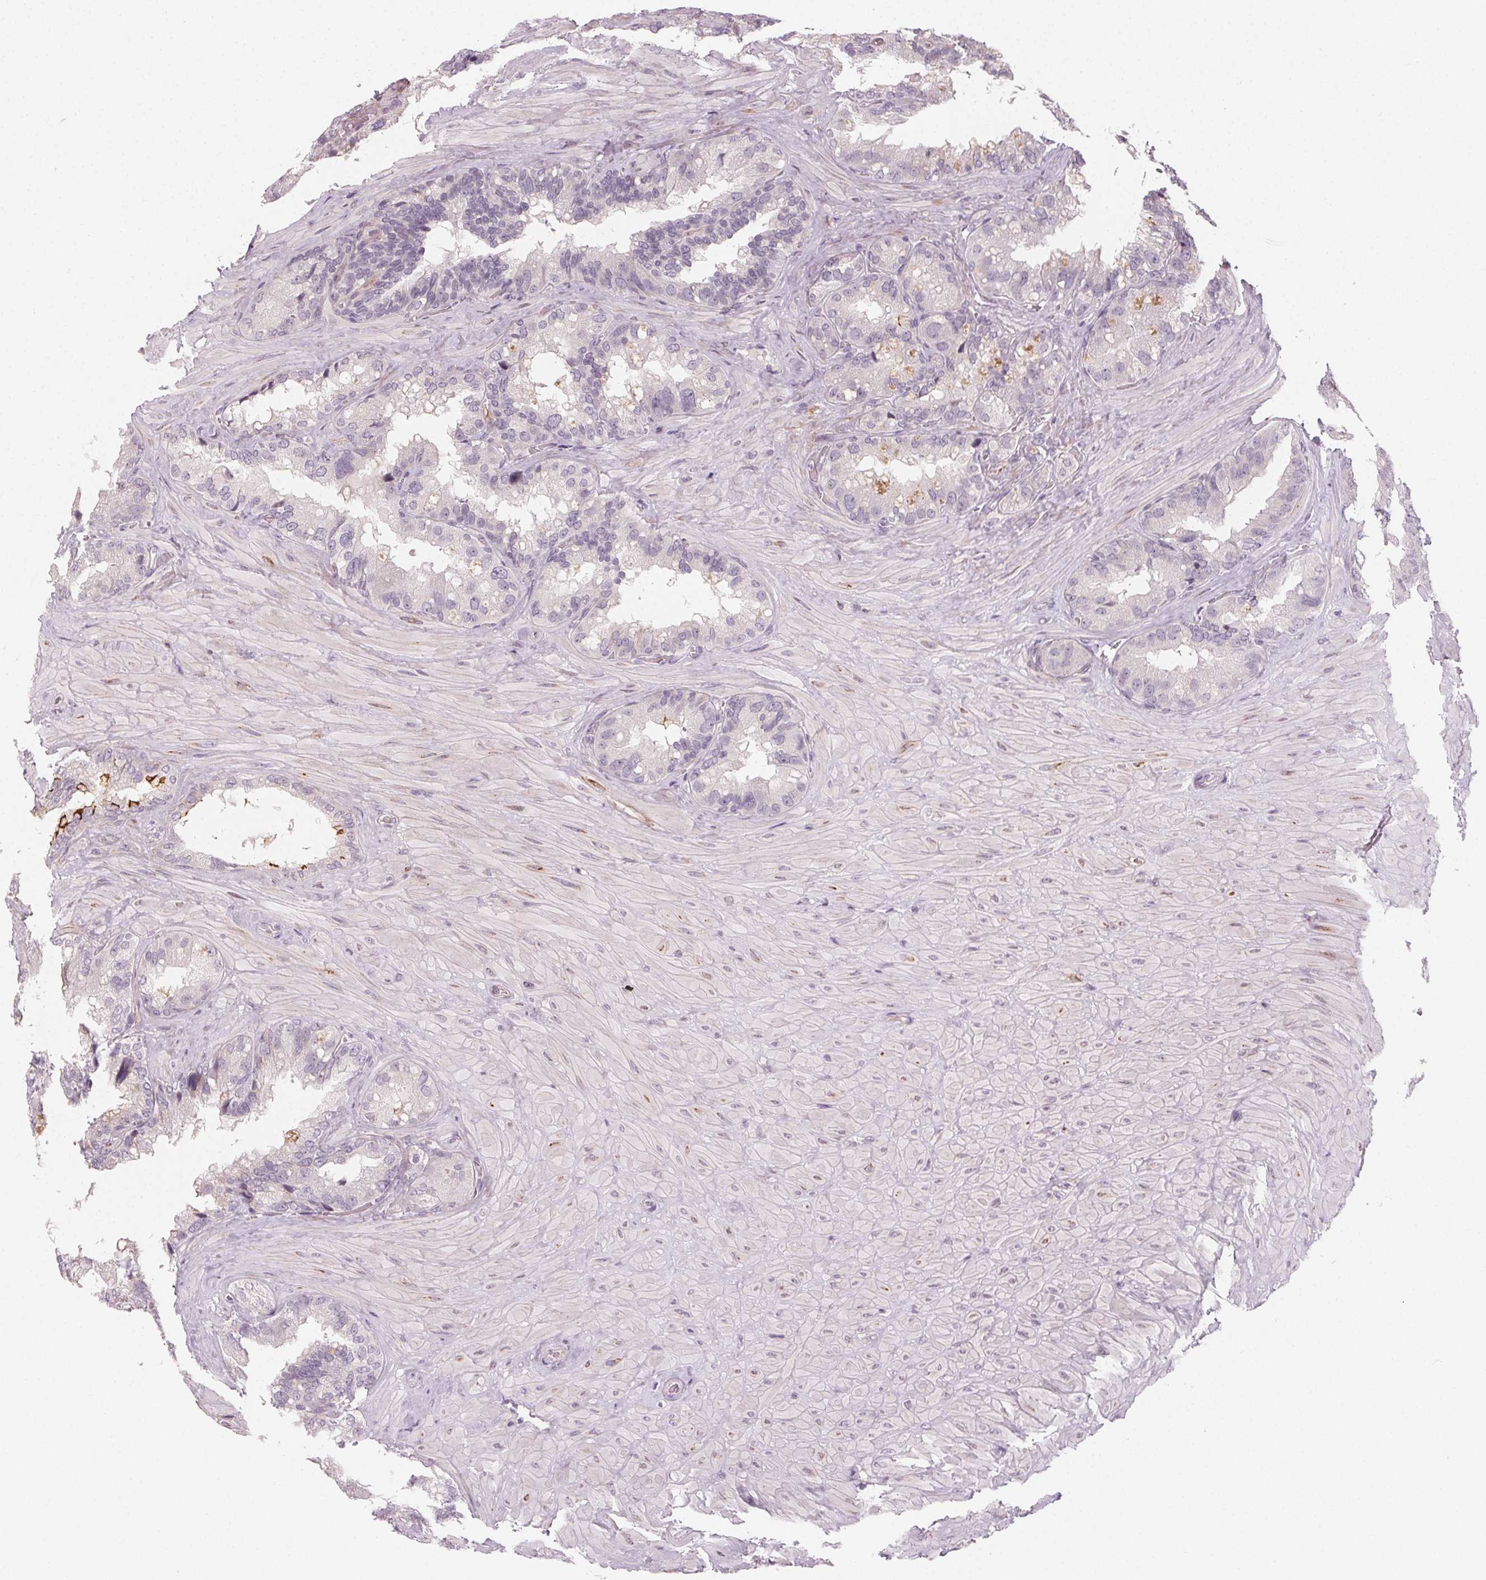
{"staining": {"intensity": "negative", "quantity": "none", "location": "none"}, "tissue": "seminal vesicle", "cell_type": "Glandular cells", "image_type": "normal", "snomed": [{"axis": "morphology", "description": "Normal tissue, NOS"}, {"axis": "topography", "description": "Seminal veicle"}], "caption": "IHC of benign human seminal vesicle shows no expression in glandular cells. (Brightfield microscopy of DAB immunohistochemistry at high magnification).", "gene": "CCDC96", "patient": {"sex": "male", "age": 60}}